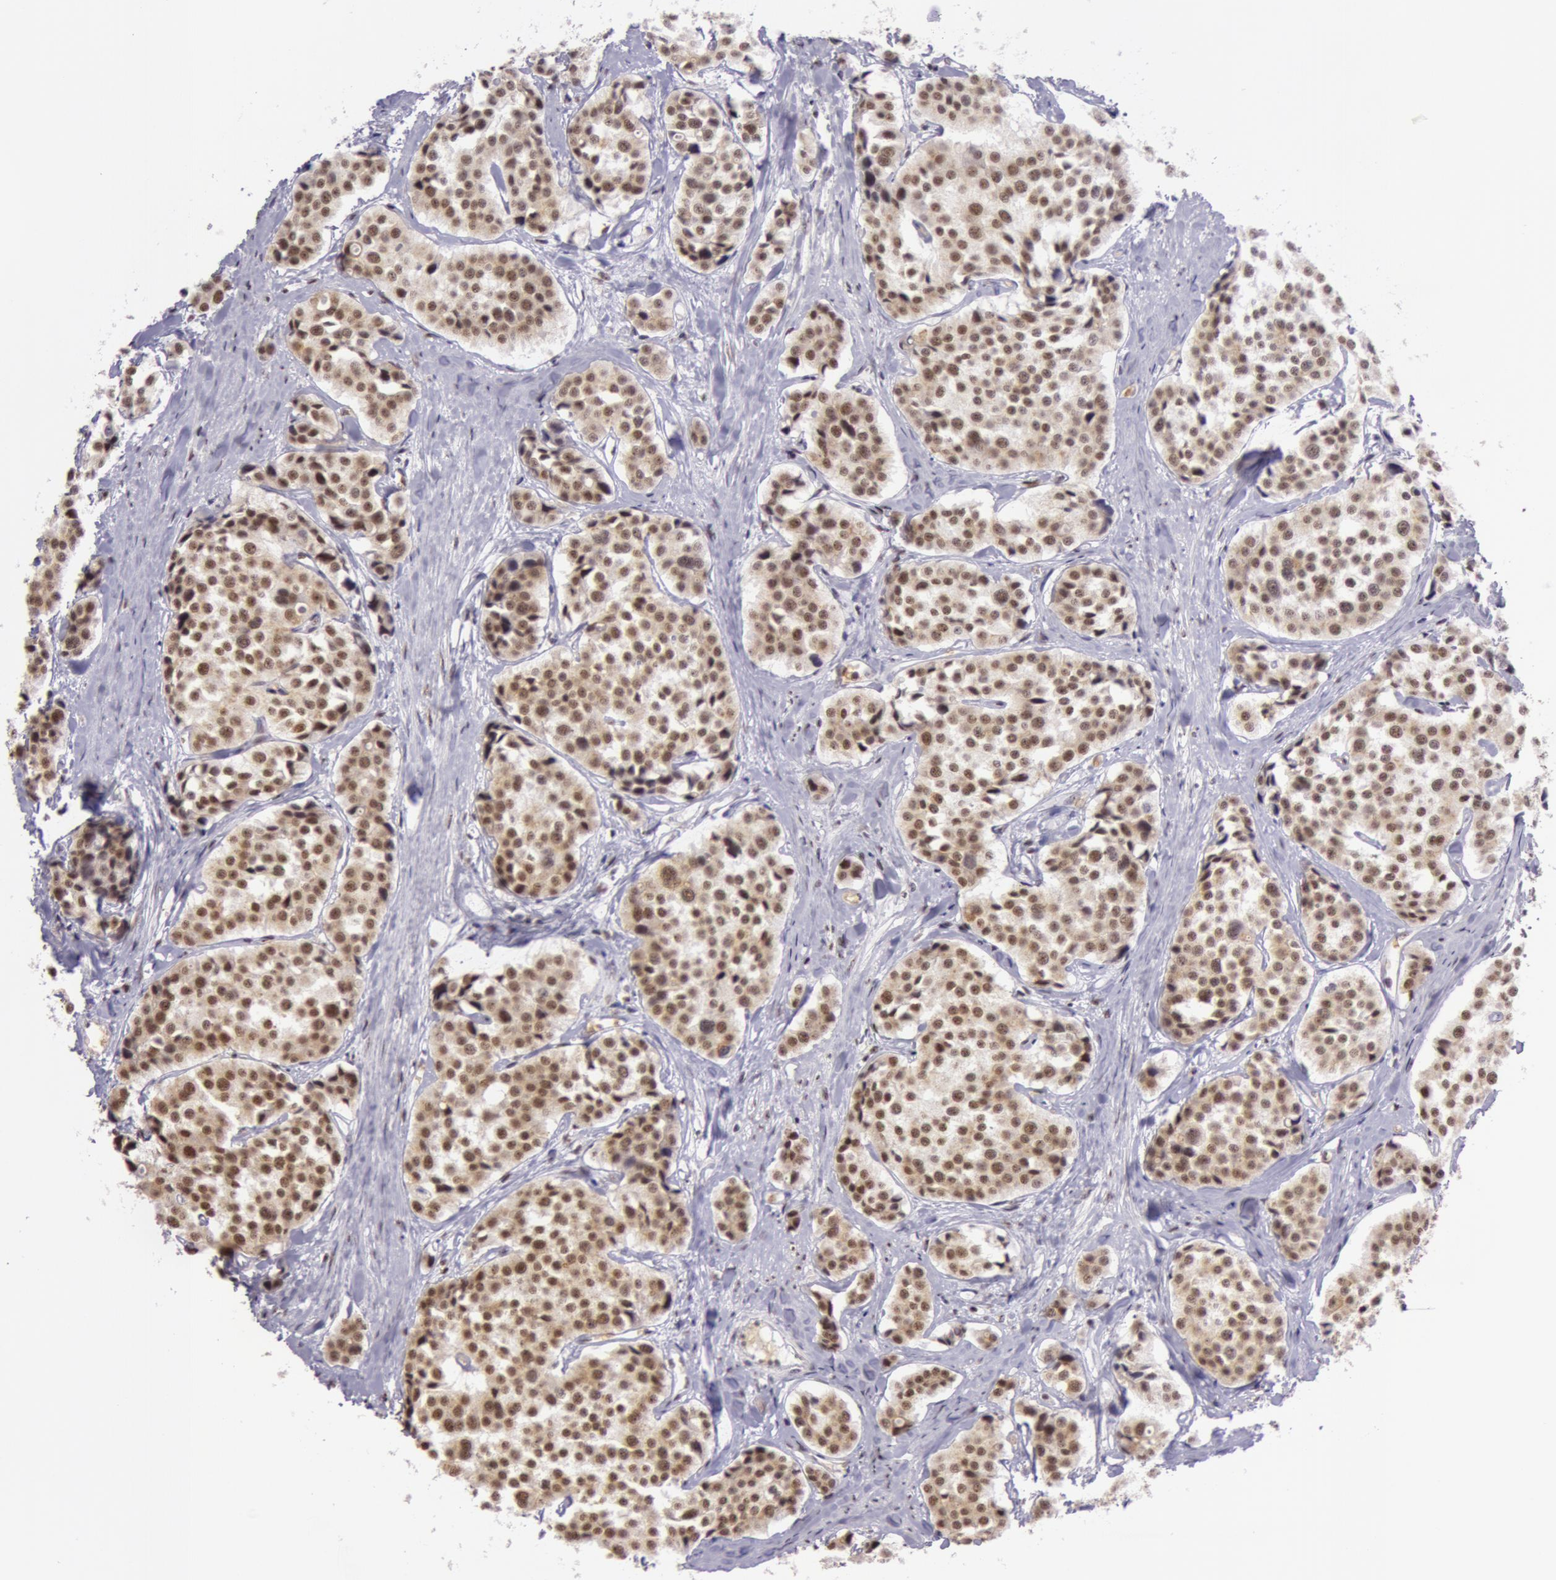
{"staining": {"intensity": "strong", "quantity": ">75%", "location": "nuclear"}, "tissue": "carcinoid", "cell_type": "Tumor cells", "image_type": "cancer", "snomed": [{"axis": "morphology", "description": "Carcinoid, malignant, NOS"}, {"axis": "topography", "description": "Small intestine"}], "caption": "Immunohistochemistry (IHC) histopathology image of human carcinoid (malignant) stained for a protein (brown), which reveals high levels of strong nuclear positivity in approximately >75% of tumor cells.", "gene": "NBN", "patient": {"sex": "male", "age": 60}}